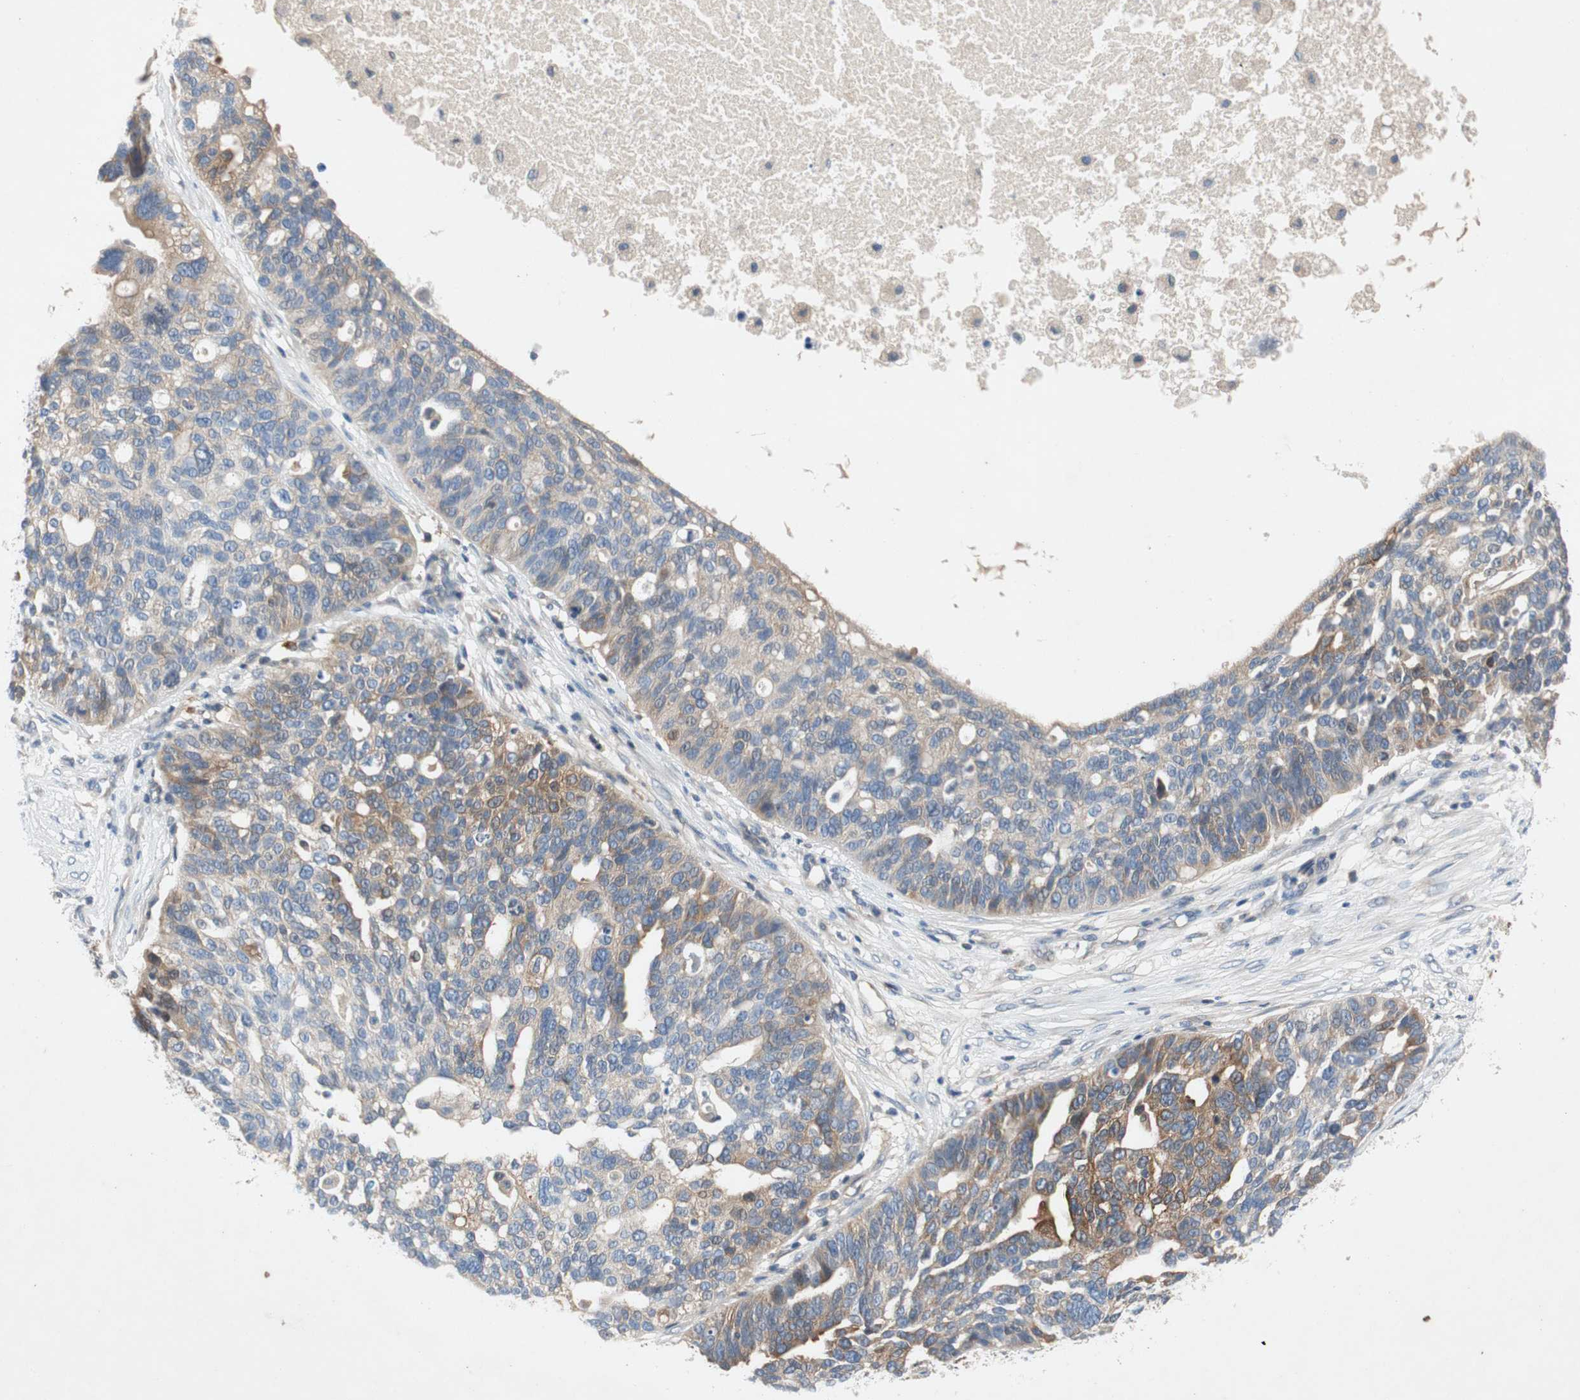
{"staining": {"intensity": "weak", "quantity": "25%-75%", "location": "cytoplasmic/membranous"}, "tissue": "ovarian cancer", "cell_type": "Tumor cells", "image_type": "cancer", "snomed": [{"axis": "morphology", "description": "Cystadenocarcinoma, serous, NOS"}, {"axis": "topography", "description": "Ovary"}], "caption": "Immunohistochemical staining of human serous cystadenocarcinoma (ovarian) demonstrates weak cytoplasmic/membranous protein positivity in approximately 25%-75% of tumor cells.", "gene": "RELB", "patient": {"sex": "female", "age": 59}}